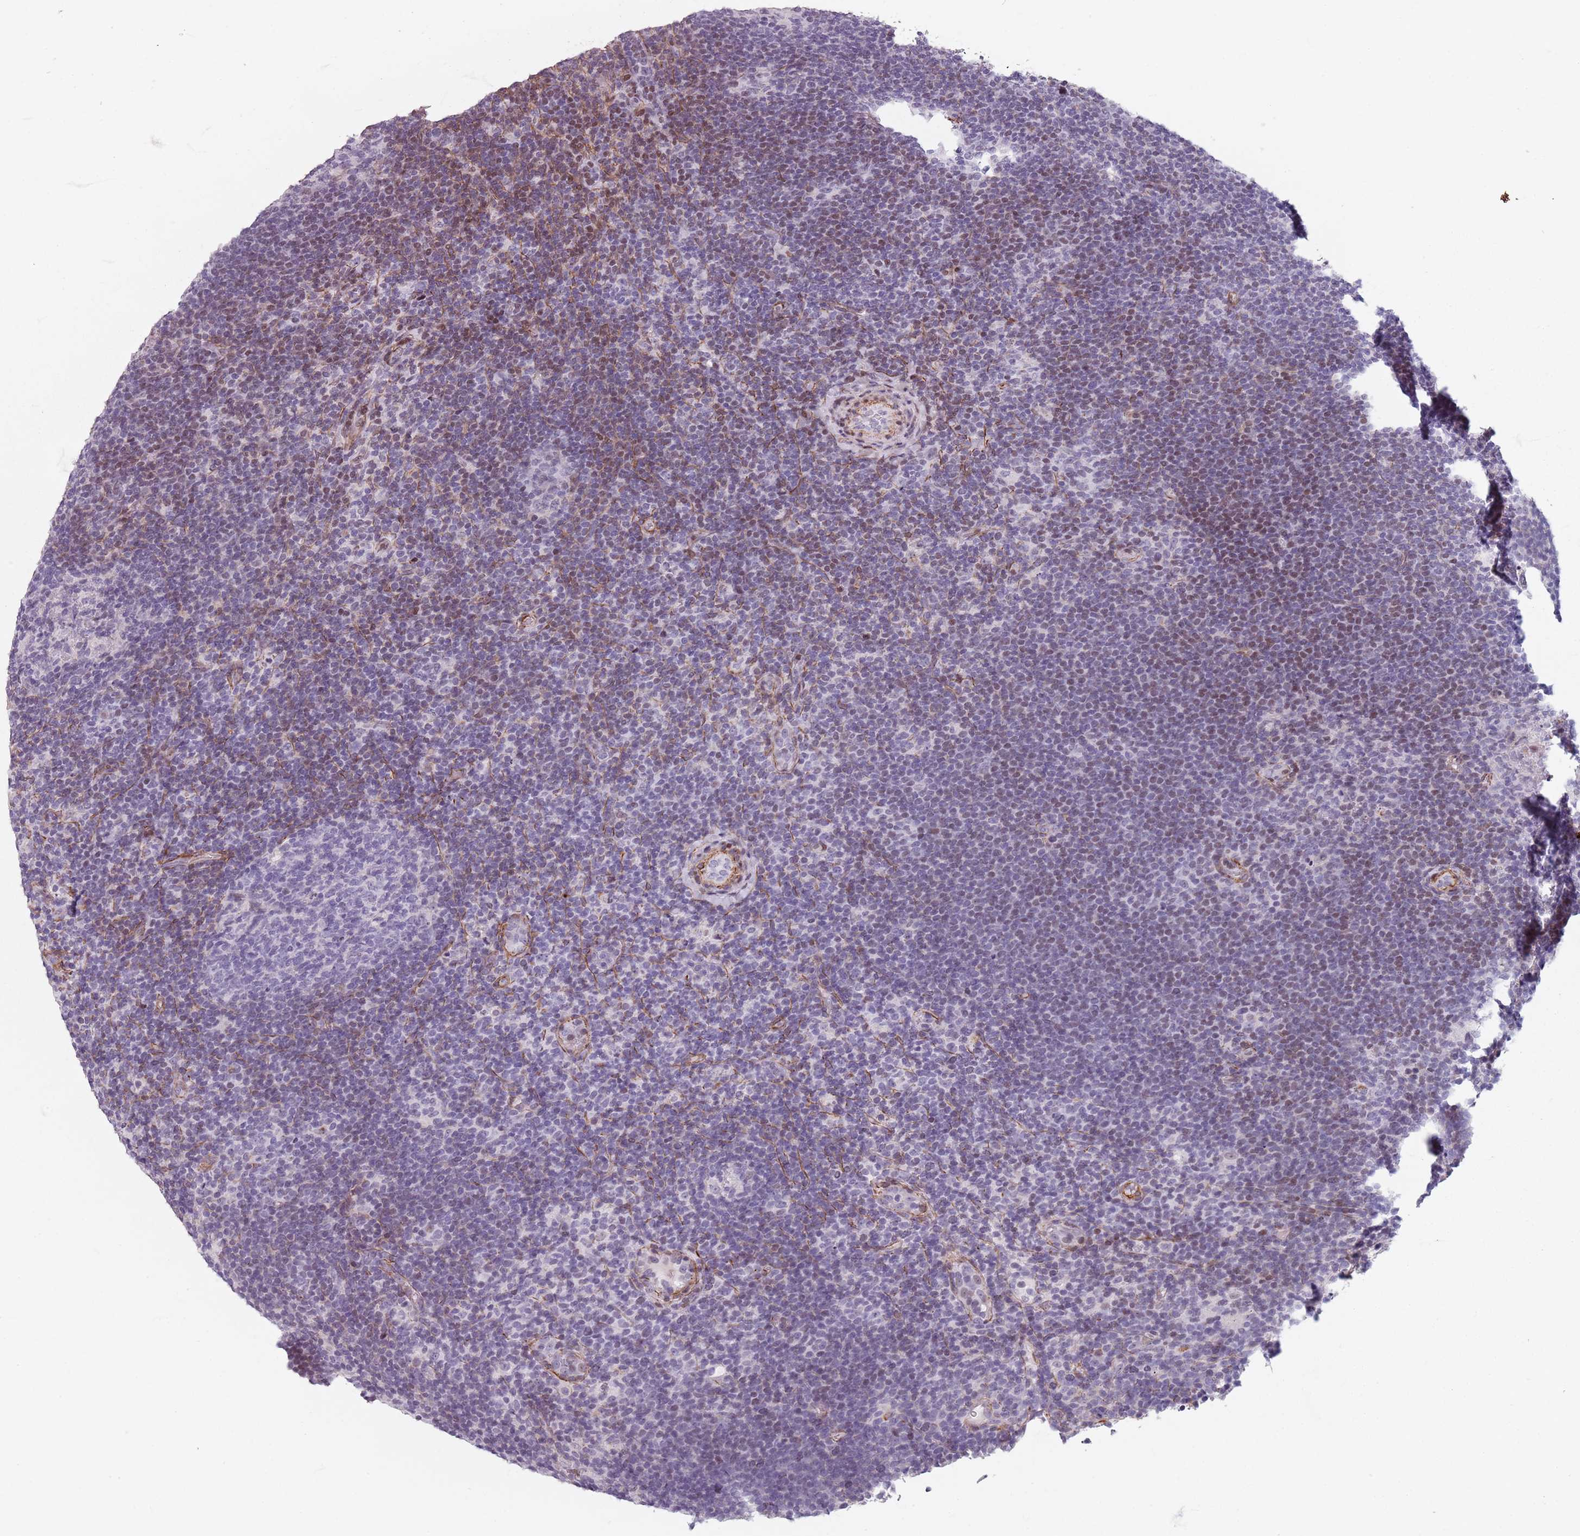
{"staining": {"intensity": "negative", "quantity": "none", "location": "none"}, "tissue": "lymphoma", "cell_type": "Tumor cells", "image_type": "cancer", "snomed": [{"axis": "morphology", "description": "Hodgkin's disease, NOS"}, {"axis": "topography", "description": "Lymph node"}], "caption": "Tumor cells show no significant expression in lymphoma. (Brightfield microscopy of DAB IHC at high magnification).", "gene": "TMC4", "patient": {"sex": "female", "age": 57}}